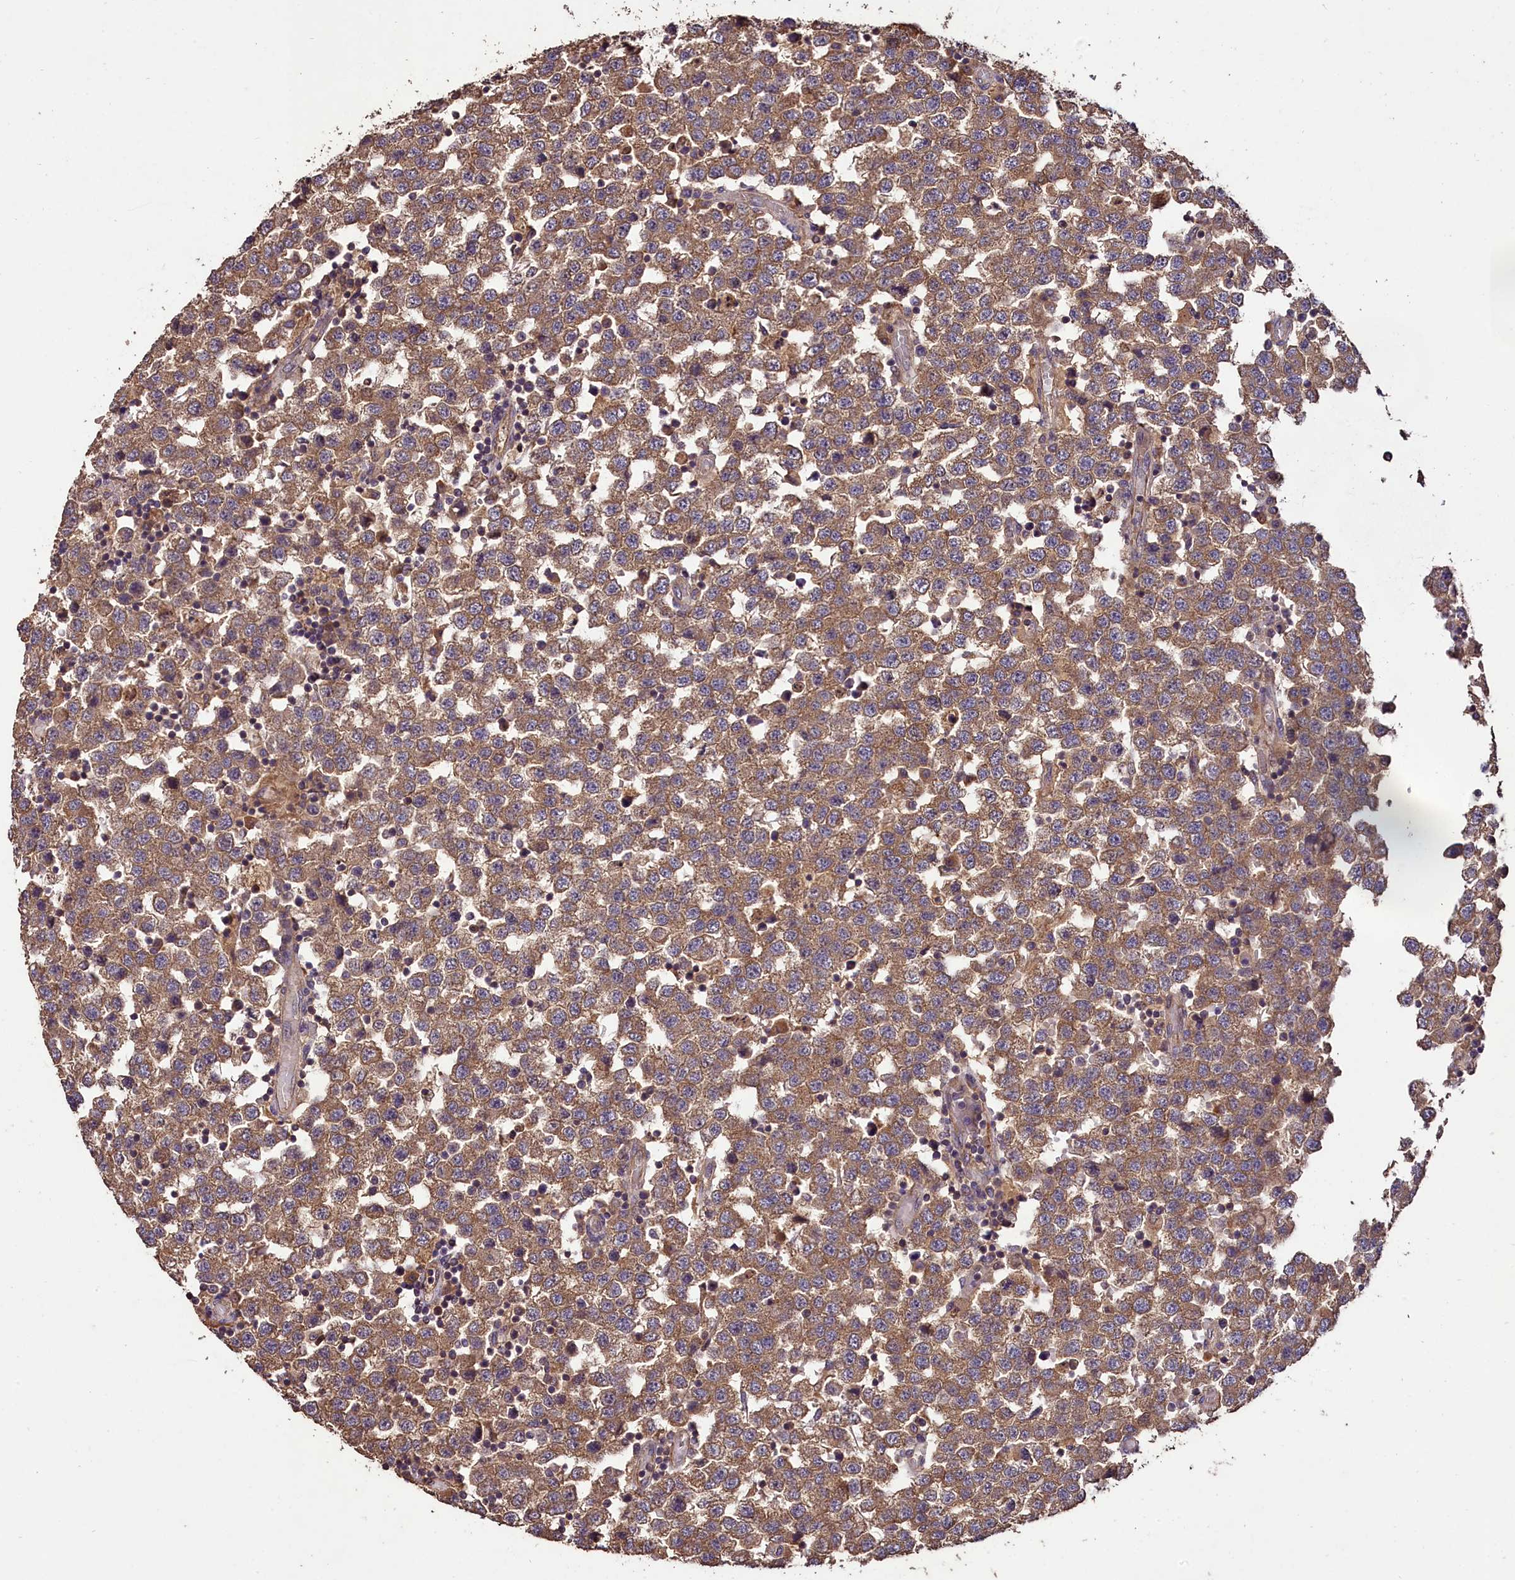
{"staining": {"intensity": "moderate", "quantity": ">75%", "location": "cytoplasmic/membranous"}, "tissue": "testis cancer", "cell_type": "Tumor cells", "image_type": "cancer", "snomed": [{"axis": "morphology", "description": "Seminoma, NOS"}, {"axis": "topography", "description": "Testis"}], "caption": "Protein expression analysis of human seminoma (testis) reveals moderate cytoplasmic/membranous expression in approximately >75% of tumor cells.", "gene": "TTLL10", "patient": {"sex": "male", "age": 34}}